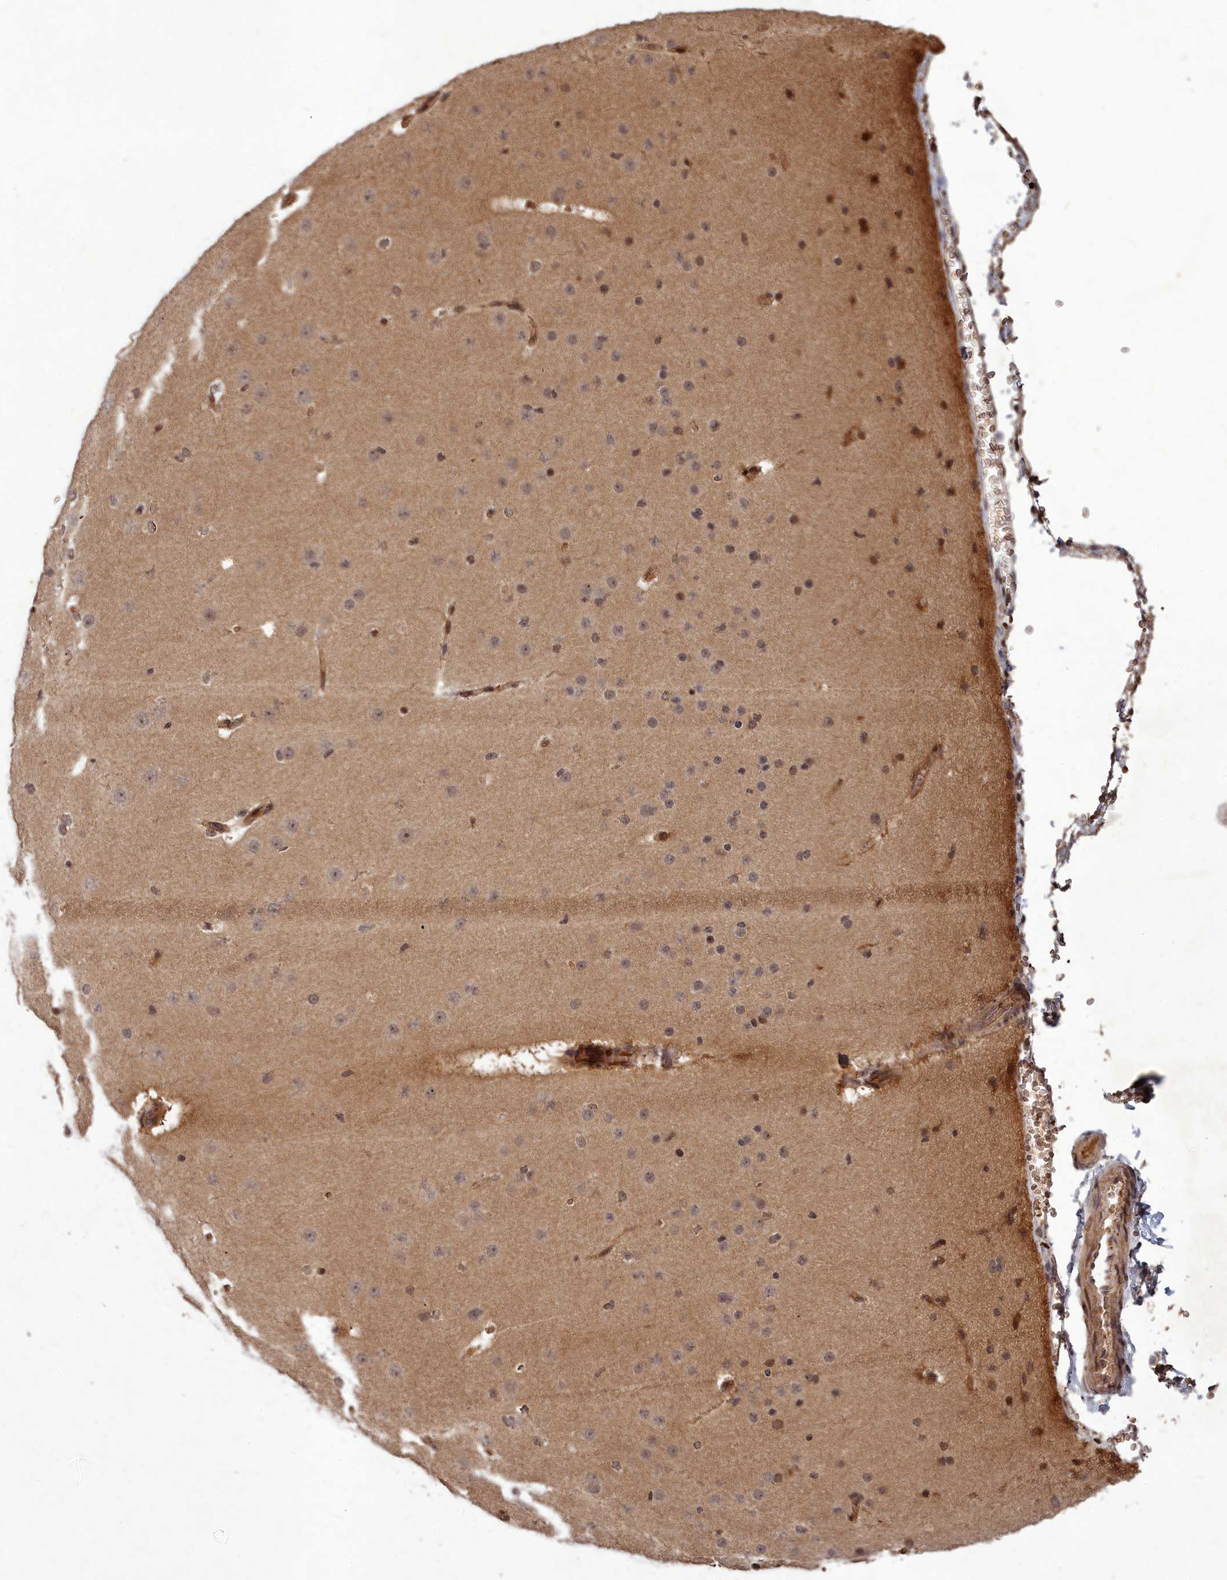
{"staining": {"intensity": "strong", "quantity": ">75%", "location": "nuclear"}, "tissue": "cerebral cortex", "cell_type": "Endothelial cells", "image_type": "normal", "snomed": [{"axis": "morphology", "description": "Normal tissue, NOS"}, {"axis": "morphology", "description": "Developmental malformation"}, {"axis": "topography", "description": "Cerebral cortex"}], "caption": "Cerebral cortex stained for a protein (brown) demonstrates strong nuclear positive staining in about >75% of endothelial cells.", "gene": "SRMS", "patient": {"sex": "female", "age": 30}}